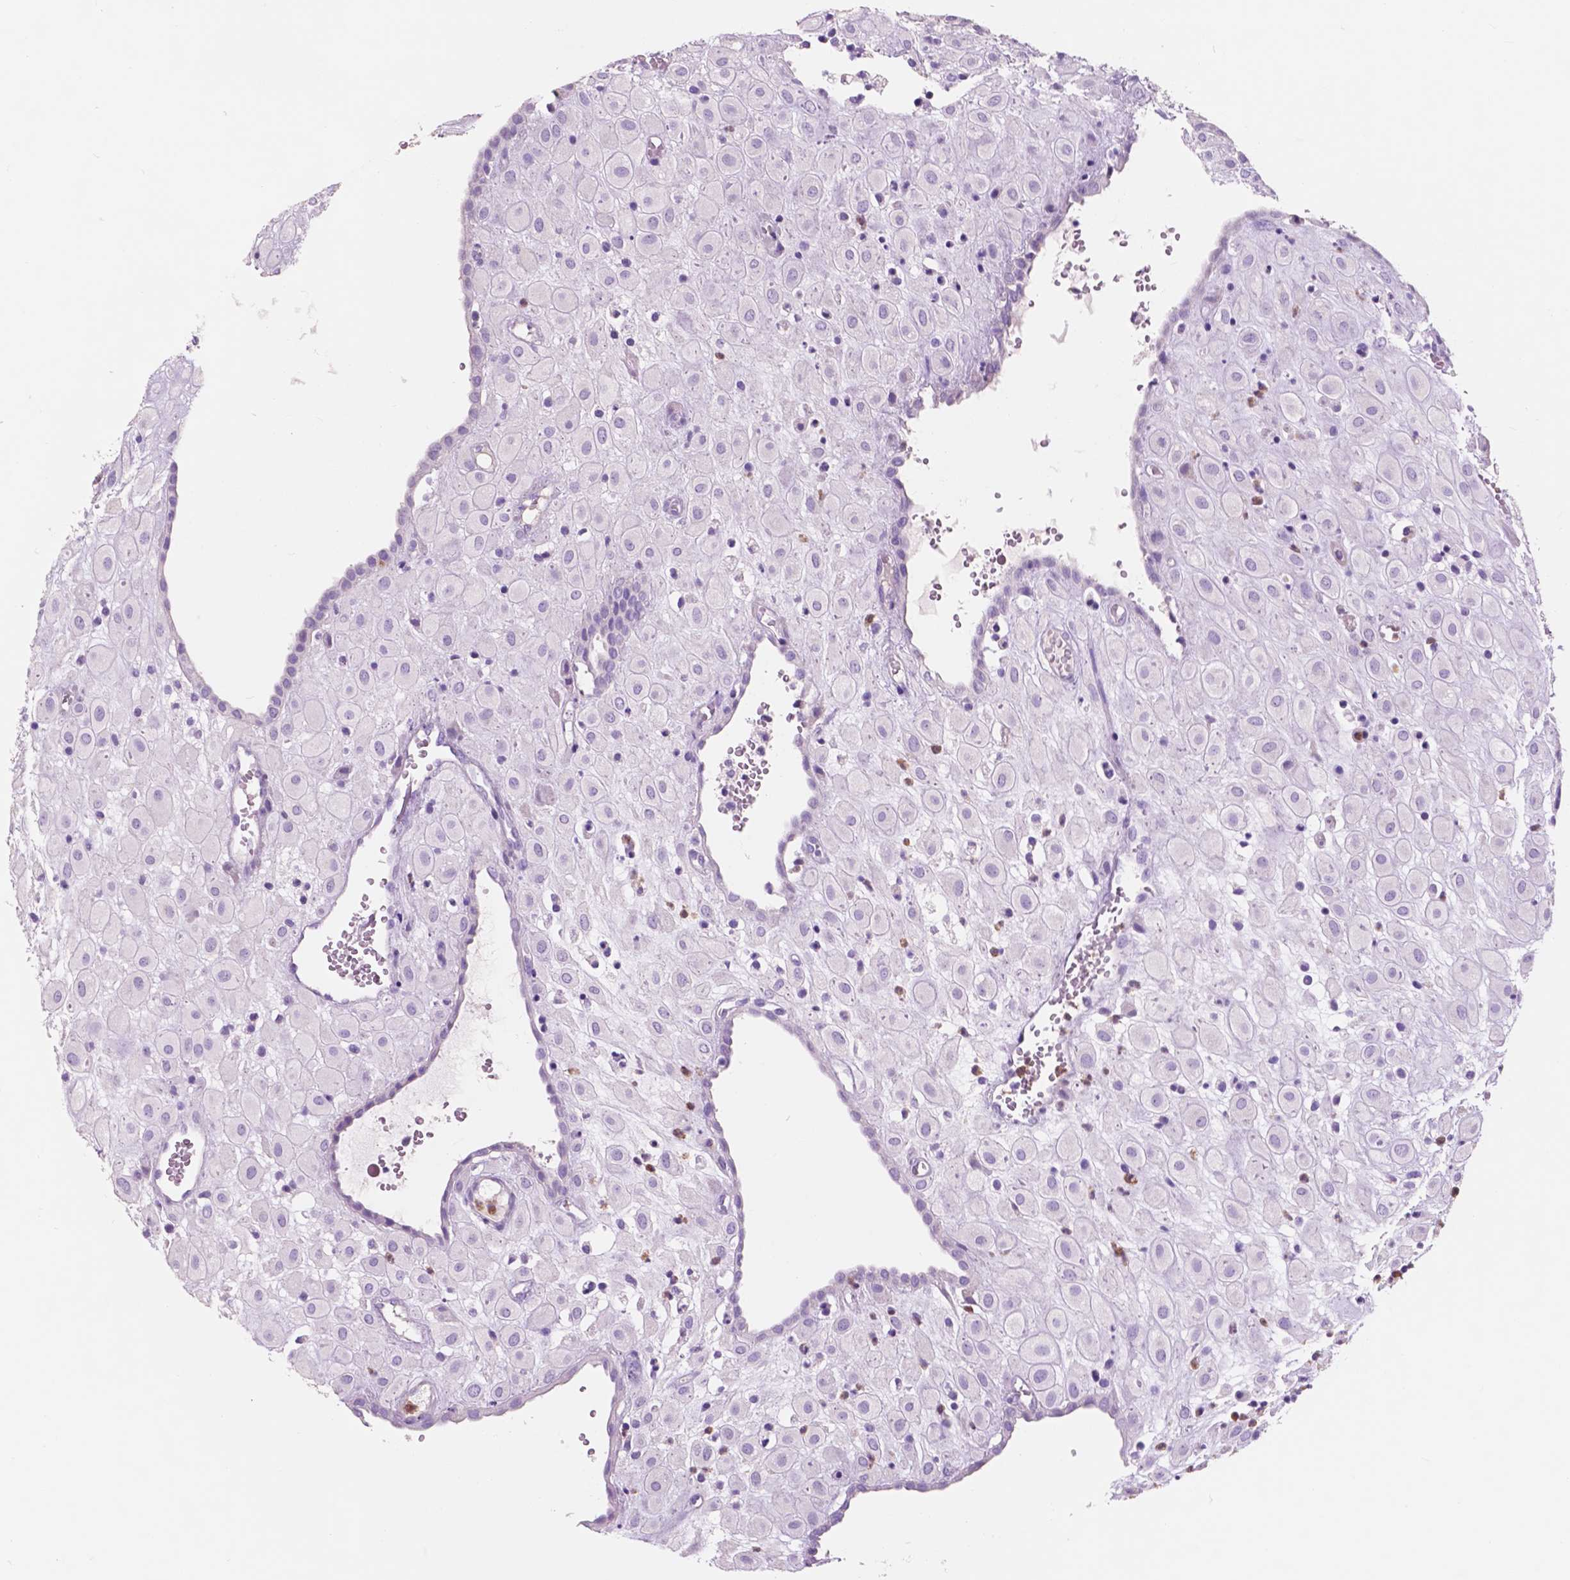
{"staining": {"intensity": "negative", "quantity": "none", "location": "none"}, "tissue": "placenta", "cell_type": "Decidual cells", "image_type": "normal", "snomed": [{"axis": "morphology", "description": "Normal tissue, NOS"}, {"axis": "topography", "description": "Placenta"}], "caption": "Immunohistochemistry micrograph of benign placenta: human placenta stained with DAB demonstrates no significant protein positivity in decidual cells.", "gene": "CUZD1", "patient": {"sex": "female", "age": 24}}